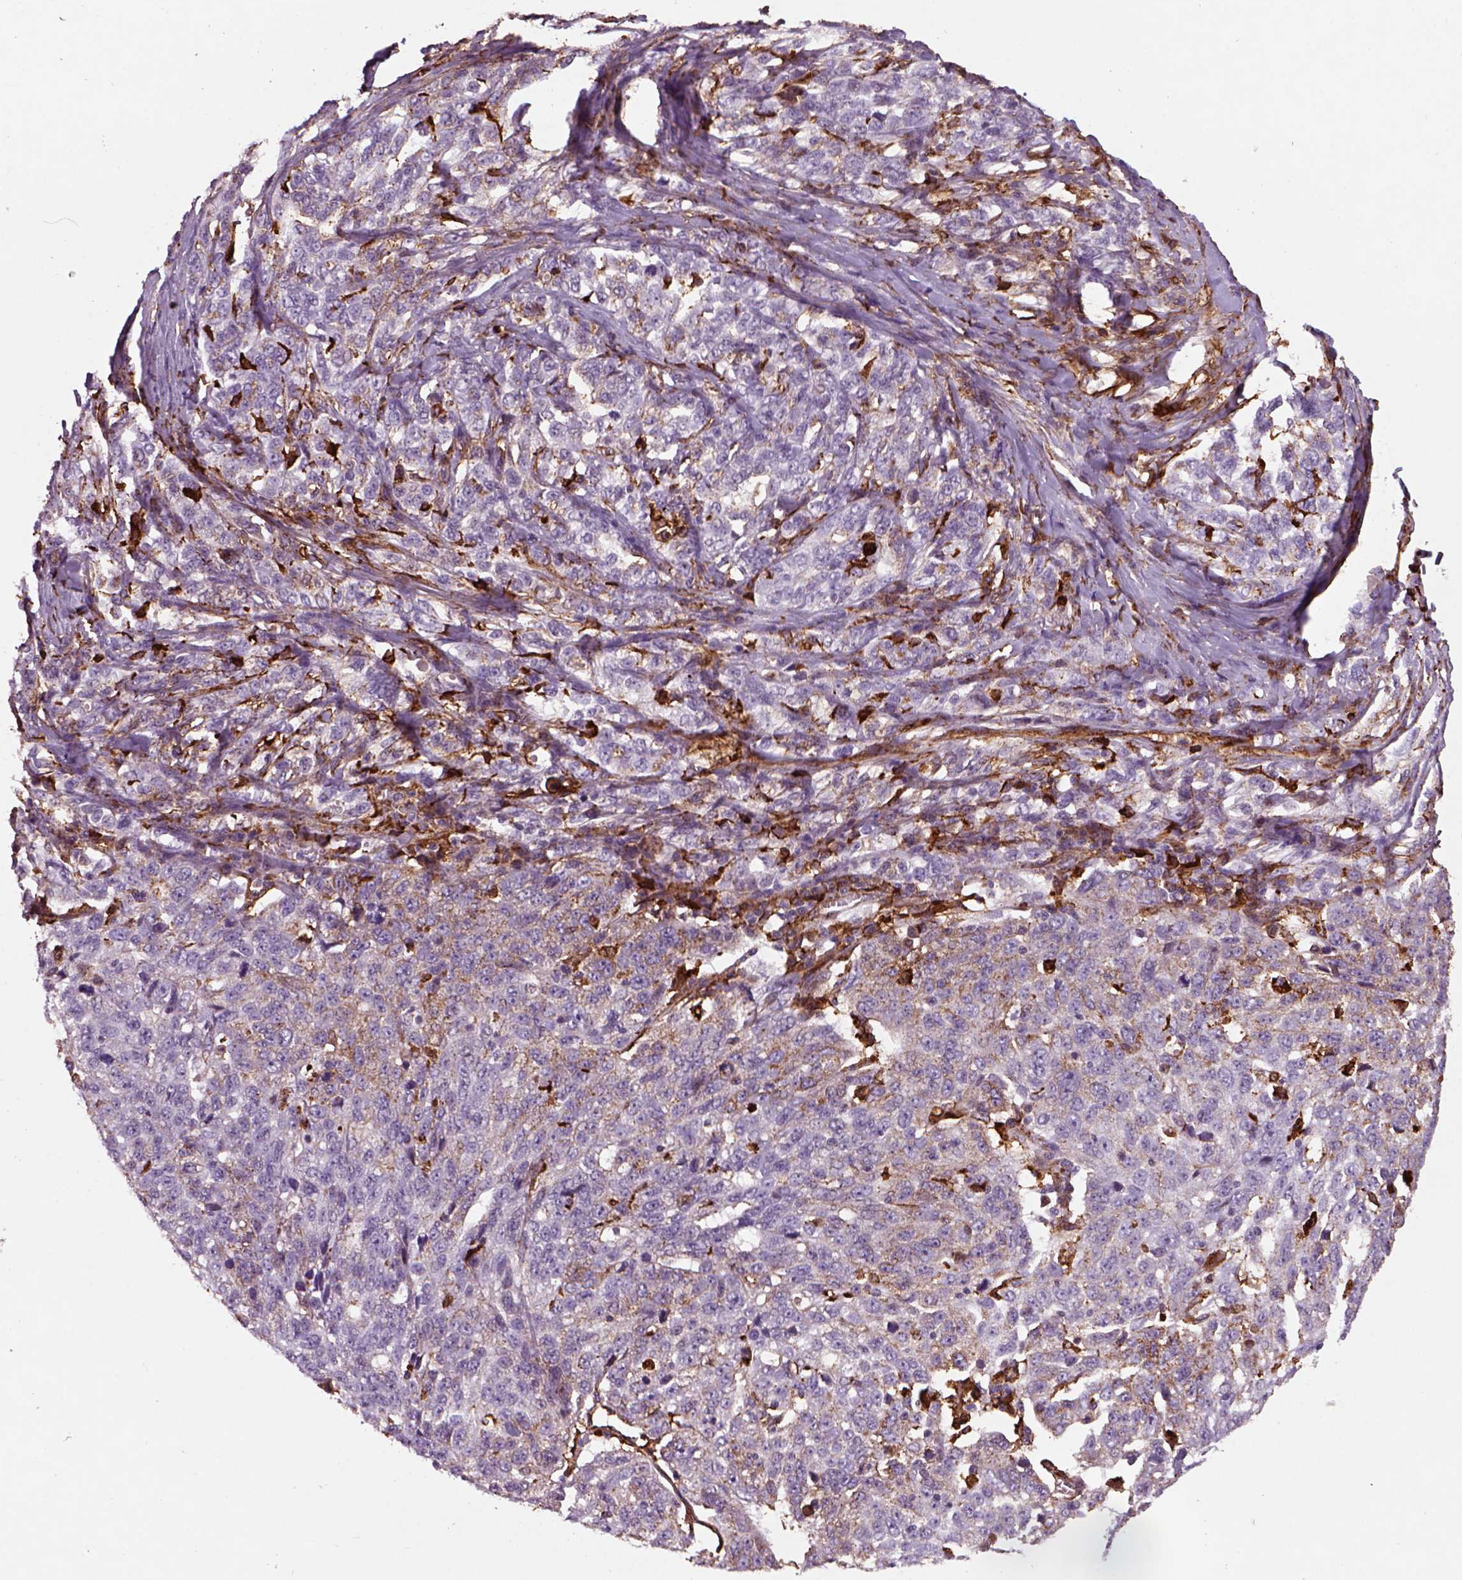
{"staining": {"intensity": "negative", "quantity": "none", "location": "none"}, "tissue": "ovarian cancer", "cell_type": "Tumor cells", "image_type": "cancer", "snomed": [{"axis": "morphology", "description": "Cystadenocarcinoma, serous, NOS"}, {"axis": "topography", "description": "Ovary"}], "caption": "A photomicrograph of ovarian serous cystadenocarcinoma stained for a protein exhibits no brown staining in tumor cells.", "gene": "MARCKS", "patient": {"sex": "female", "age": 71}}